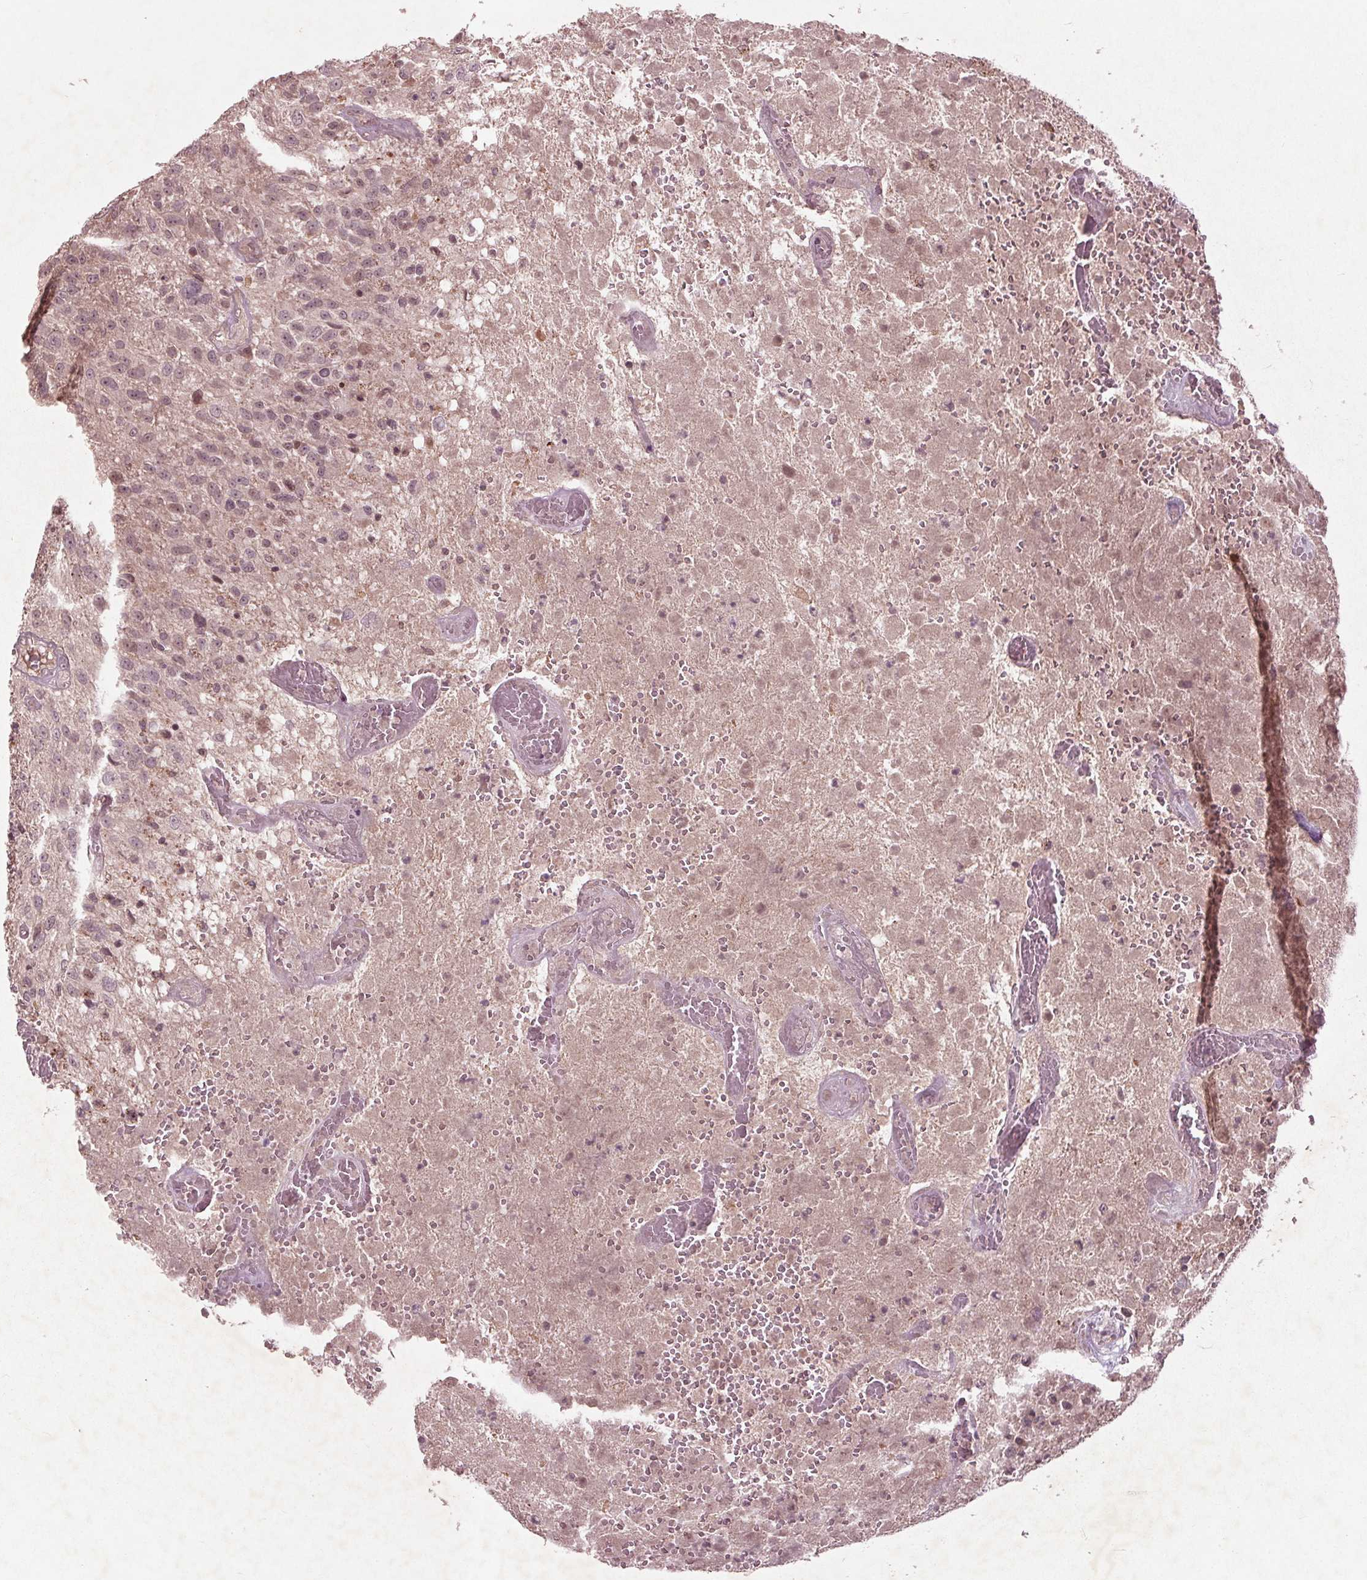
{"staining": {"intensity": "weak", "quantity": "25%-75%", "location": "cytoplasmic/membranous,nuclear"}, "tissue": "glioma", "cell_type": "Tumor cells", "image_type": "cancer", "snomed": [{"axis": "morphology", "description": "Glioma, malignant, Low grade"}, {"axis": "topography", "description": "Brain"}], "caption": "Immunohistochemical staining of human malignant glioma (low-grade) exhibits weak cytoplasmic/membranous and nuclear protein staining in approximately 25%-75% of tumor cells.", "gene": "CDKL4", "patient": {"sex": "male", "age": 66}}